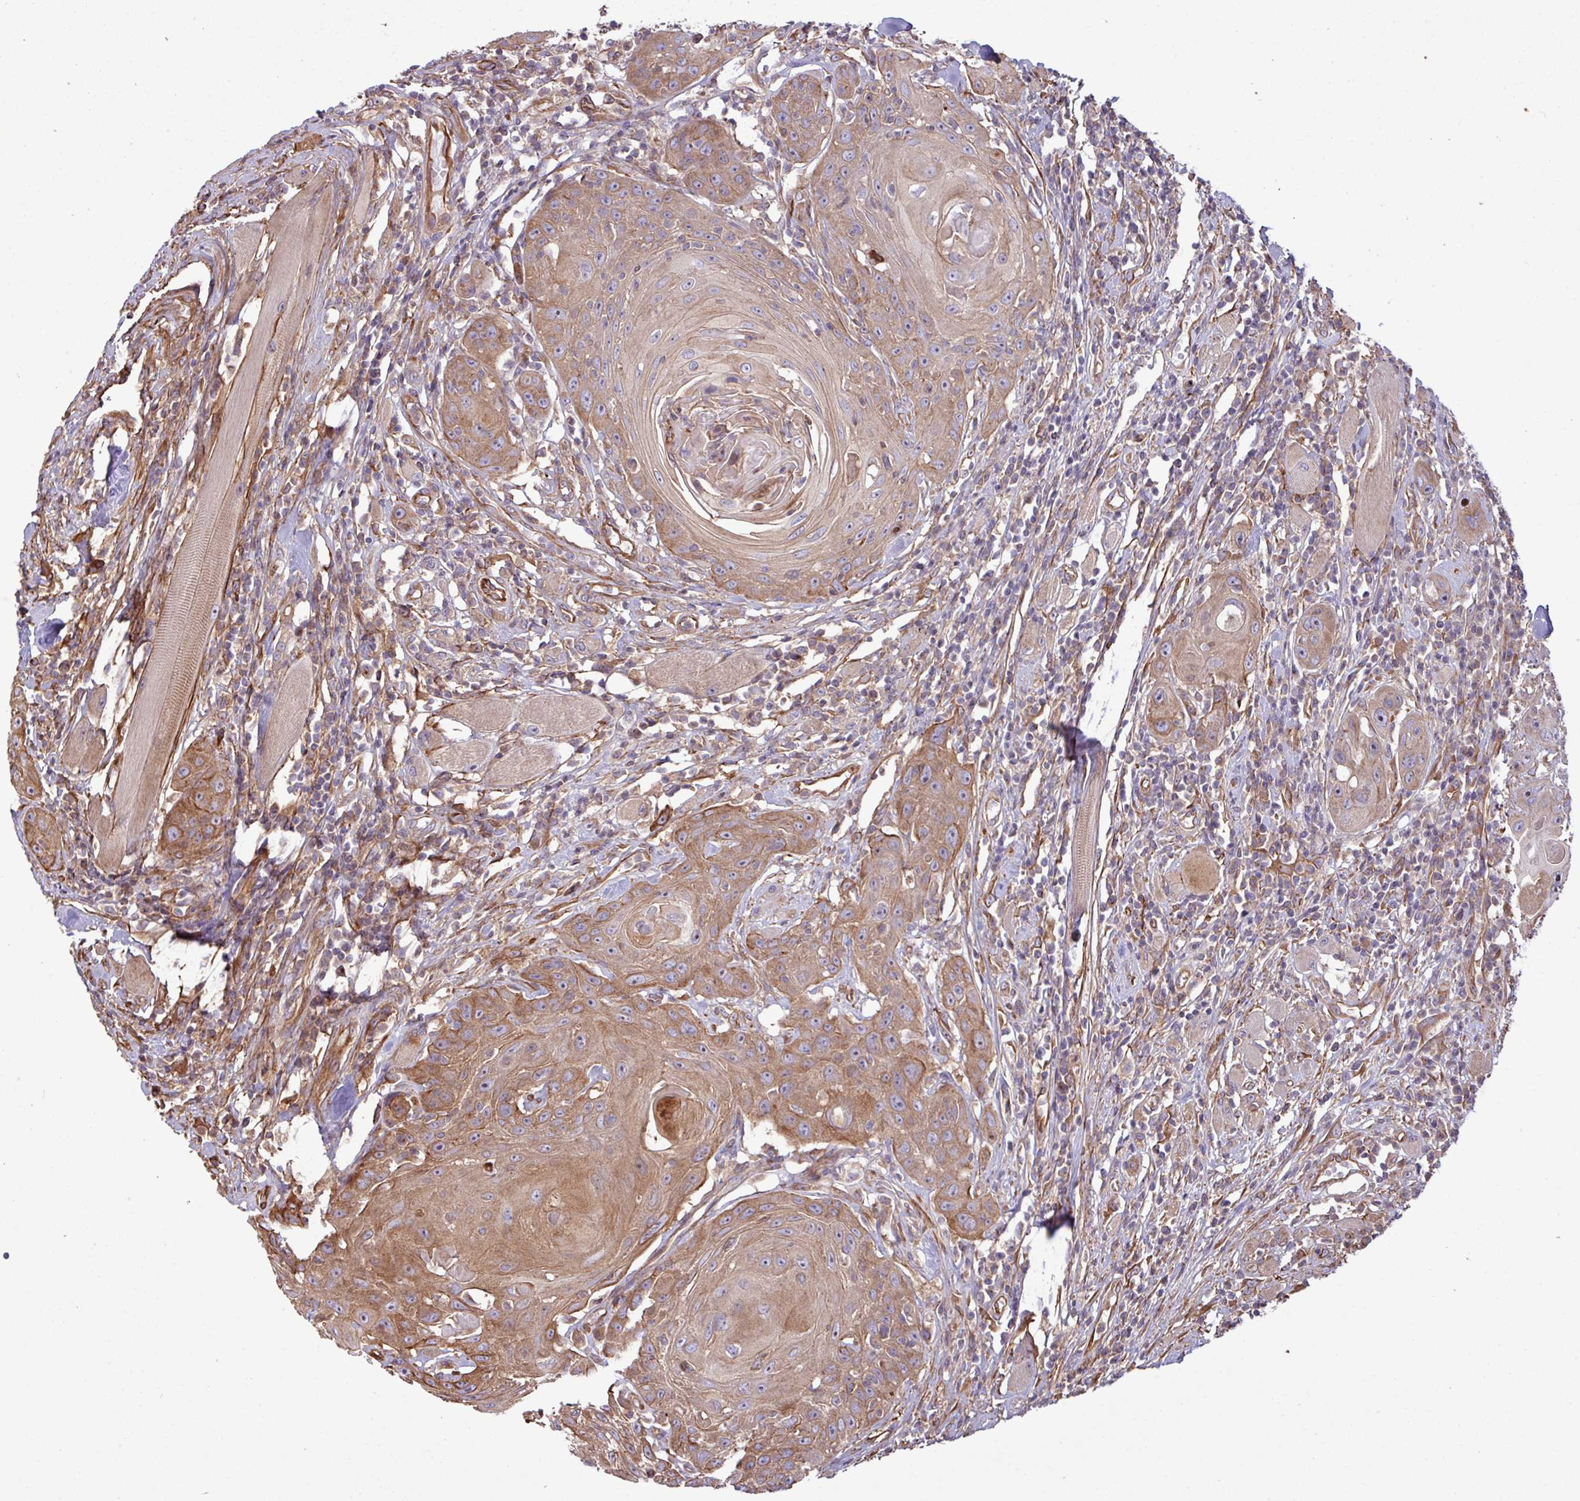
{"staining": {"intensity": "moderate", "quantity": ">75%", "location": "cytoplasmic/membranous"}, "tissue": "head and neck cancer", "cell_type": "Tumor cells", "image_type": "cancer", "snomed": [{"axis": "morphology", "description": "Squamous cell carcinoma, NOS"}, {"axis": "topography", "description": "Head-Neck"}], "caption": "This micrograph displays immunohistochemistry staining of head and neck cancer, with medium moderate cytoplasmic/membranous staining in approximately >75% of tumor cells.", "gene": "ZNF300", "patient": {"sex": "female", "age": 59}}